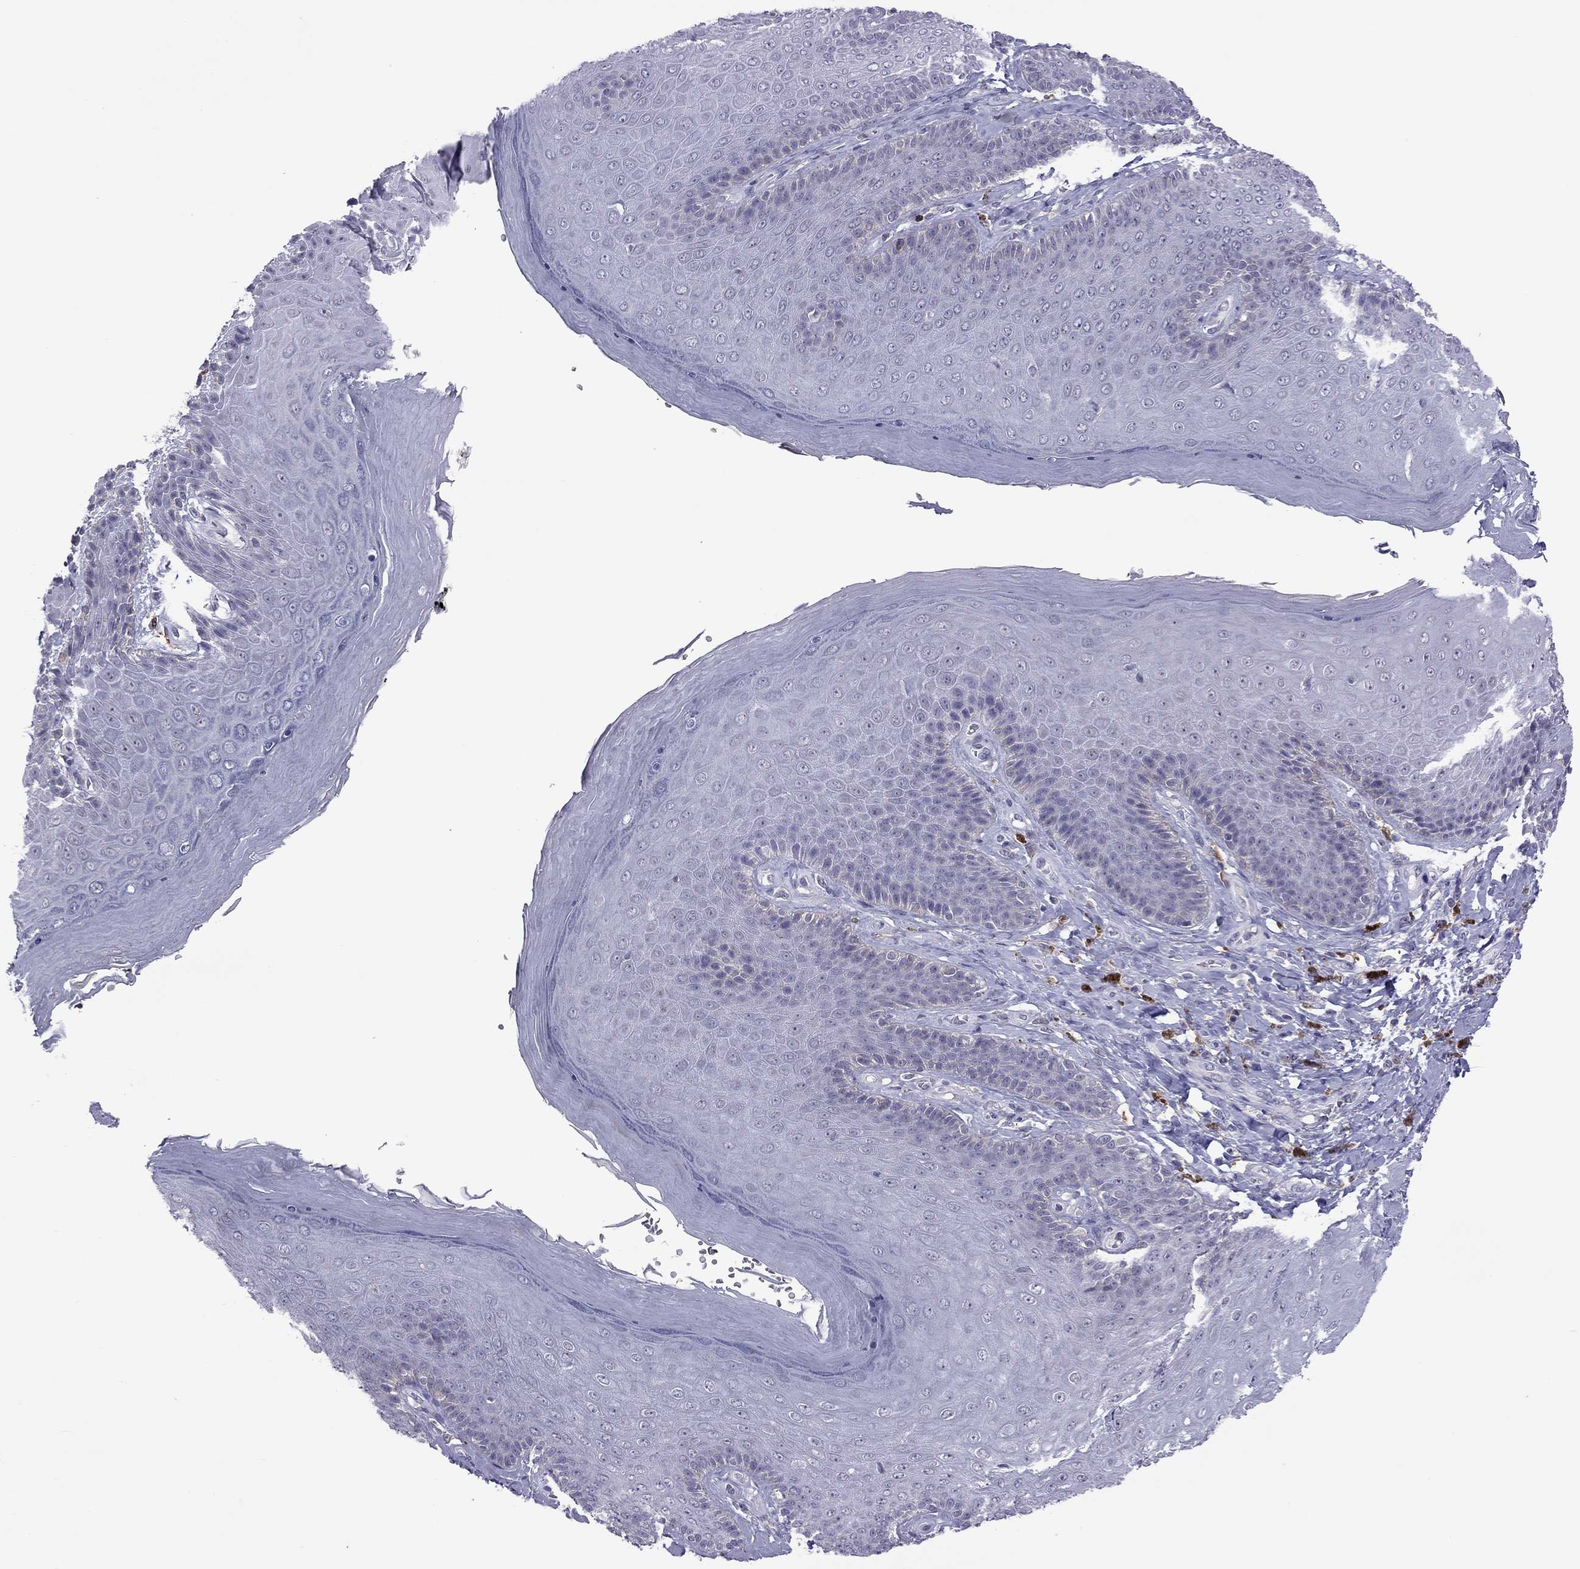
{"staining": {"intensity": "negative", "quantity": "none", "location": "none"}, "tissue": "skin", "cell_type": "Epidermal cells", "image_type": "normal", "snomed": [{"axis": "morphology", "description": "Normal tissue, NOS"}, {"axis": "topography", "description": "Skeletal muscle"}, {"axis": "topography", "description": "Anal"}, {"axis": "topography", "description": "Peripheral nerve tissue"}], "caption": "This histopathology image is of benign skin stained with immunohistochemistry to label a protein in brown with the nuclei are counter-stained blue. There is no expression in epidermal cells. (DAB (3,3'-diaminobenzidine) immunohistochemistry (IHC) visualized using brightfield microscopy, high magnification).", "gene": "PPP1R3A", "patient": {"sex": "male", "age": 53}}